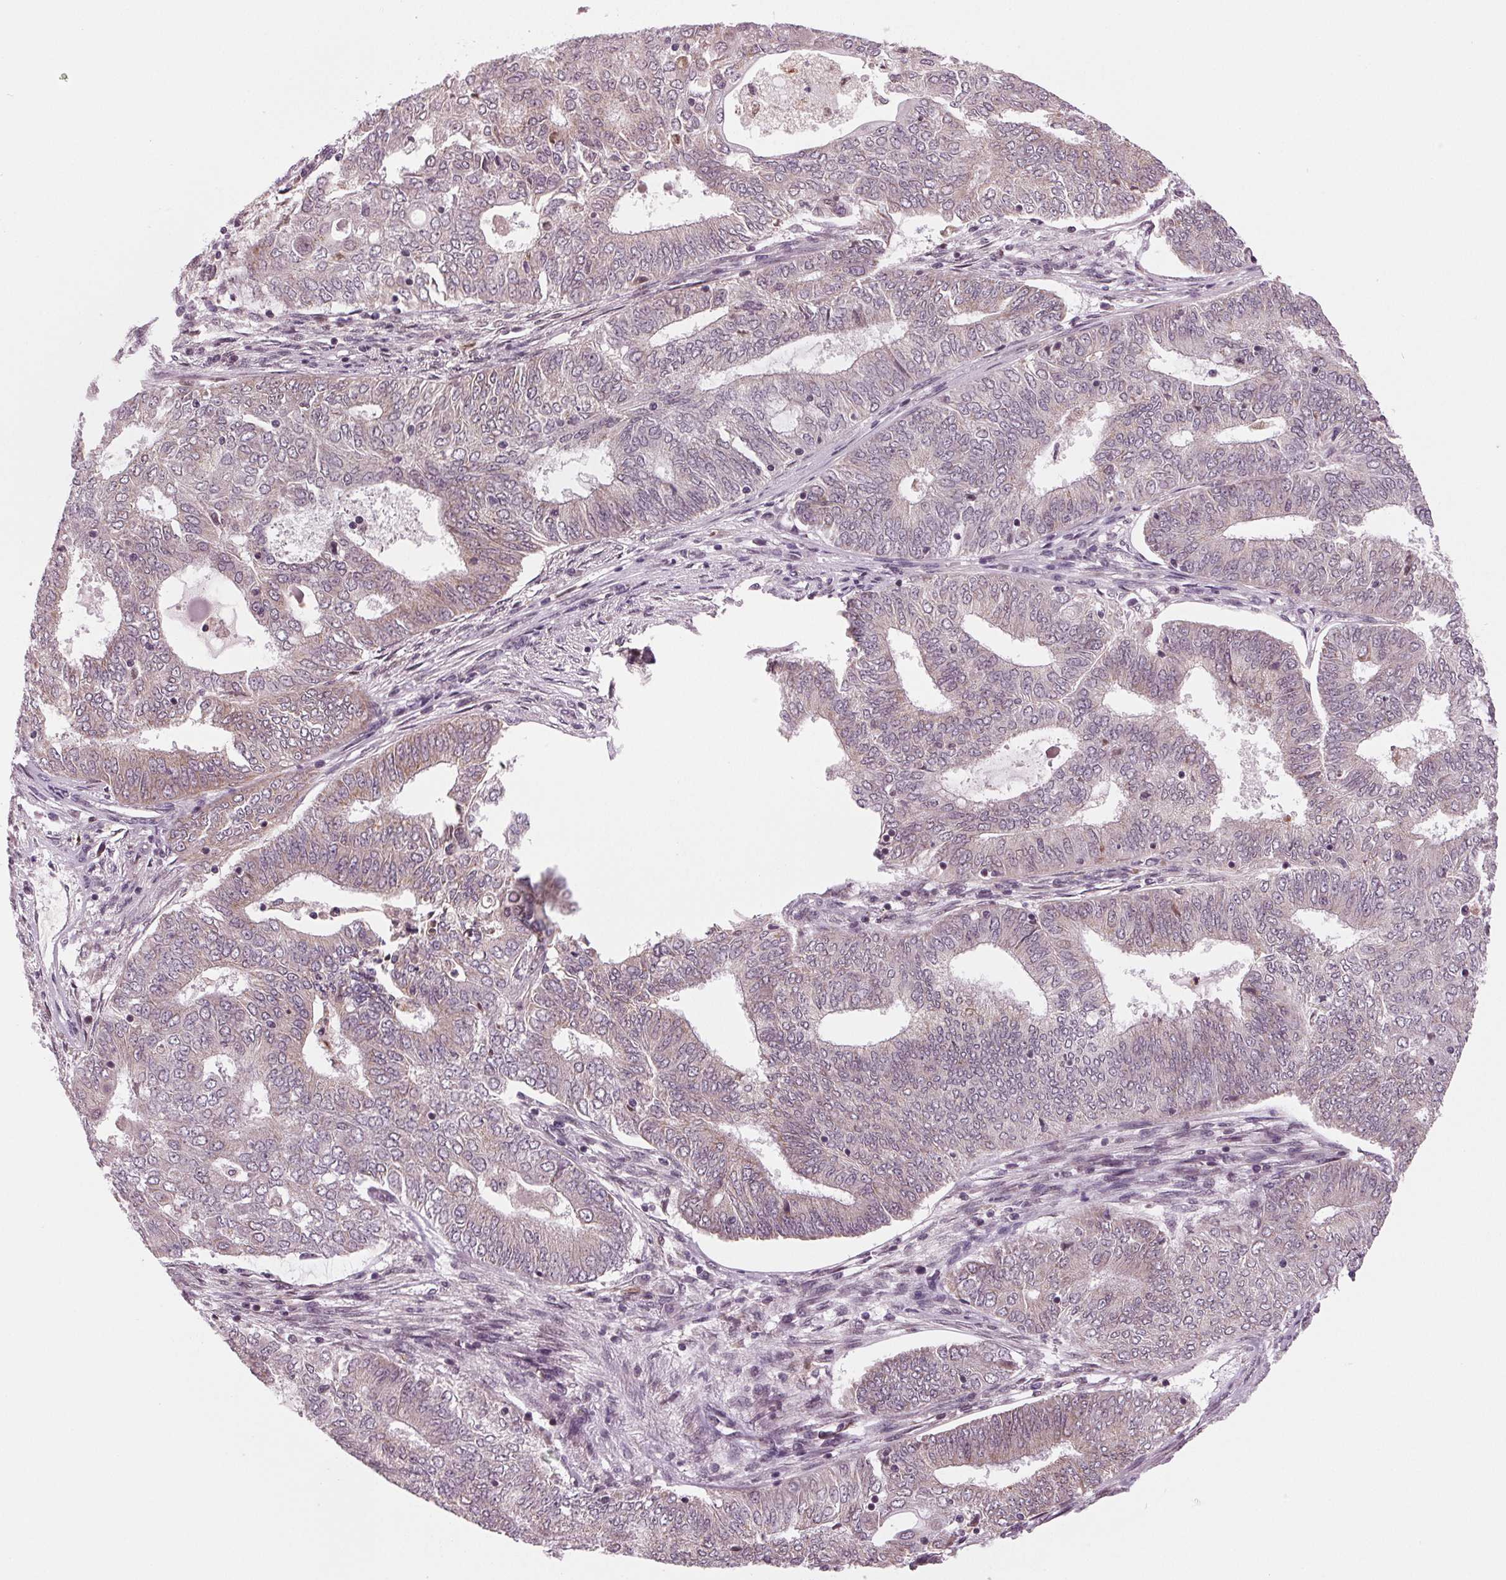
{"staining": {"intensity": "weak", "quantity": "<25%", "location": "cytoplasmic/membranous"}, "tissue": "endometrial cancer", "cell_type": "Tumor cells", "image_type": "cancer", "snomed": [{"axis": "morphology", "description": "Adenocarcinoma, NOS"}, {"axis": "topography", "description": "Endometrium"}], "caption": "Tumor cells are negative for protein expression in human endometrial adenocarcinoma. (DAB (3,3'-diaminobenzidine) IHC visualized using brightfield microscopy, high magnification).", "gene": "STAT3", "patient": {"sex": "female", "age": 62}}